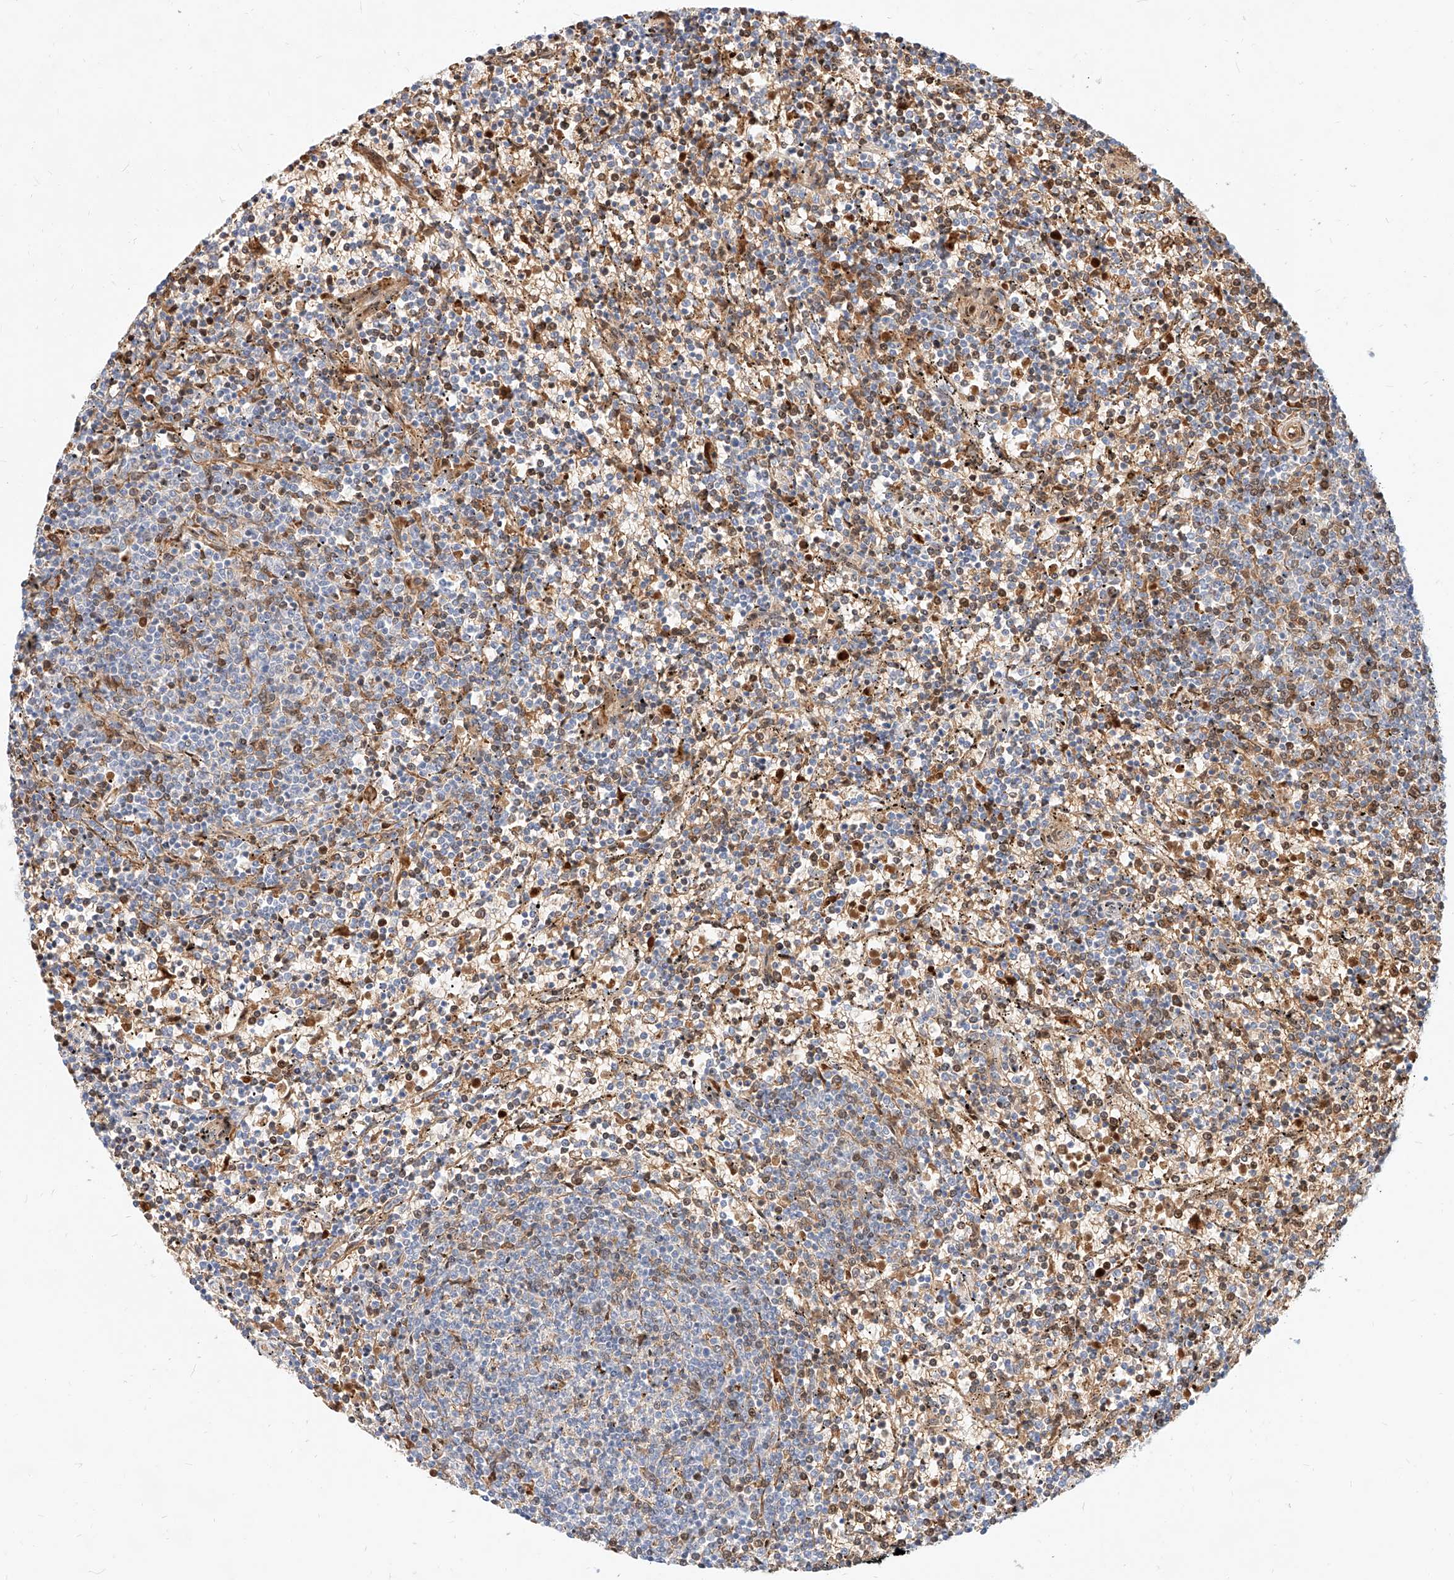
{"staining": {"intensity": "moderate", "quantity": "<25%", "location": "cytoplasmic/membranous"}, "tissue": "lymphoma", "cell_type": "Tumor cells", "image_type": "cancer", "snomed": [{"axis": "morphology", "description": "Malignant lymphoma, non-Hodgkin's type, Low grade"}, {"axis": "topography", "description": "Spleen"}], "caption": "Lymphoma was stained to show a protein in brown. There is low levels of moderate cytoplasmic/membranous positivity in approximately <25% of tumor cells.", "gene": "CBX8", "patient": {"sex": "female", "age": 50}}